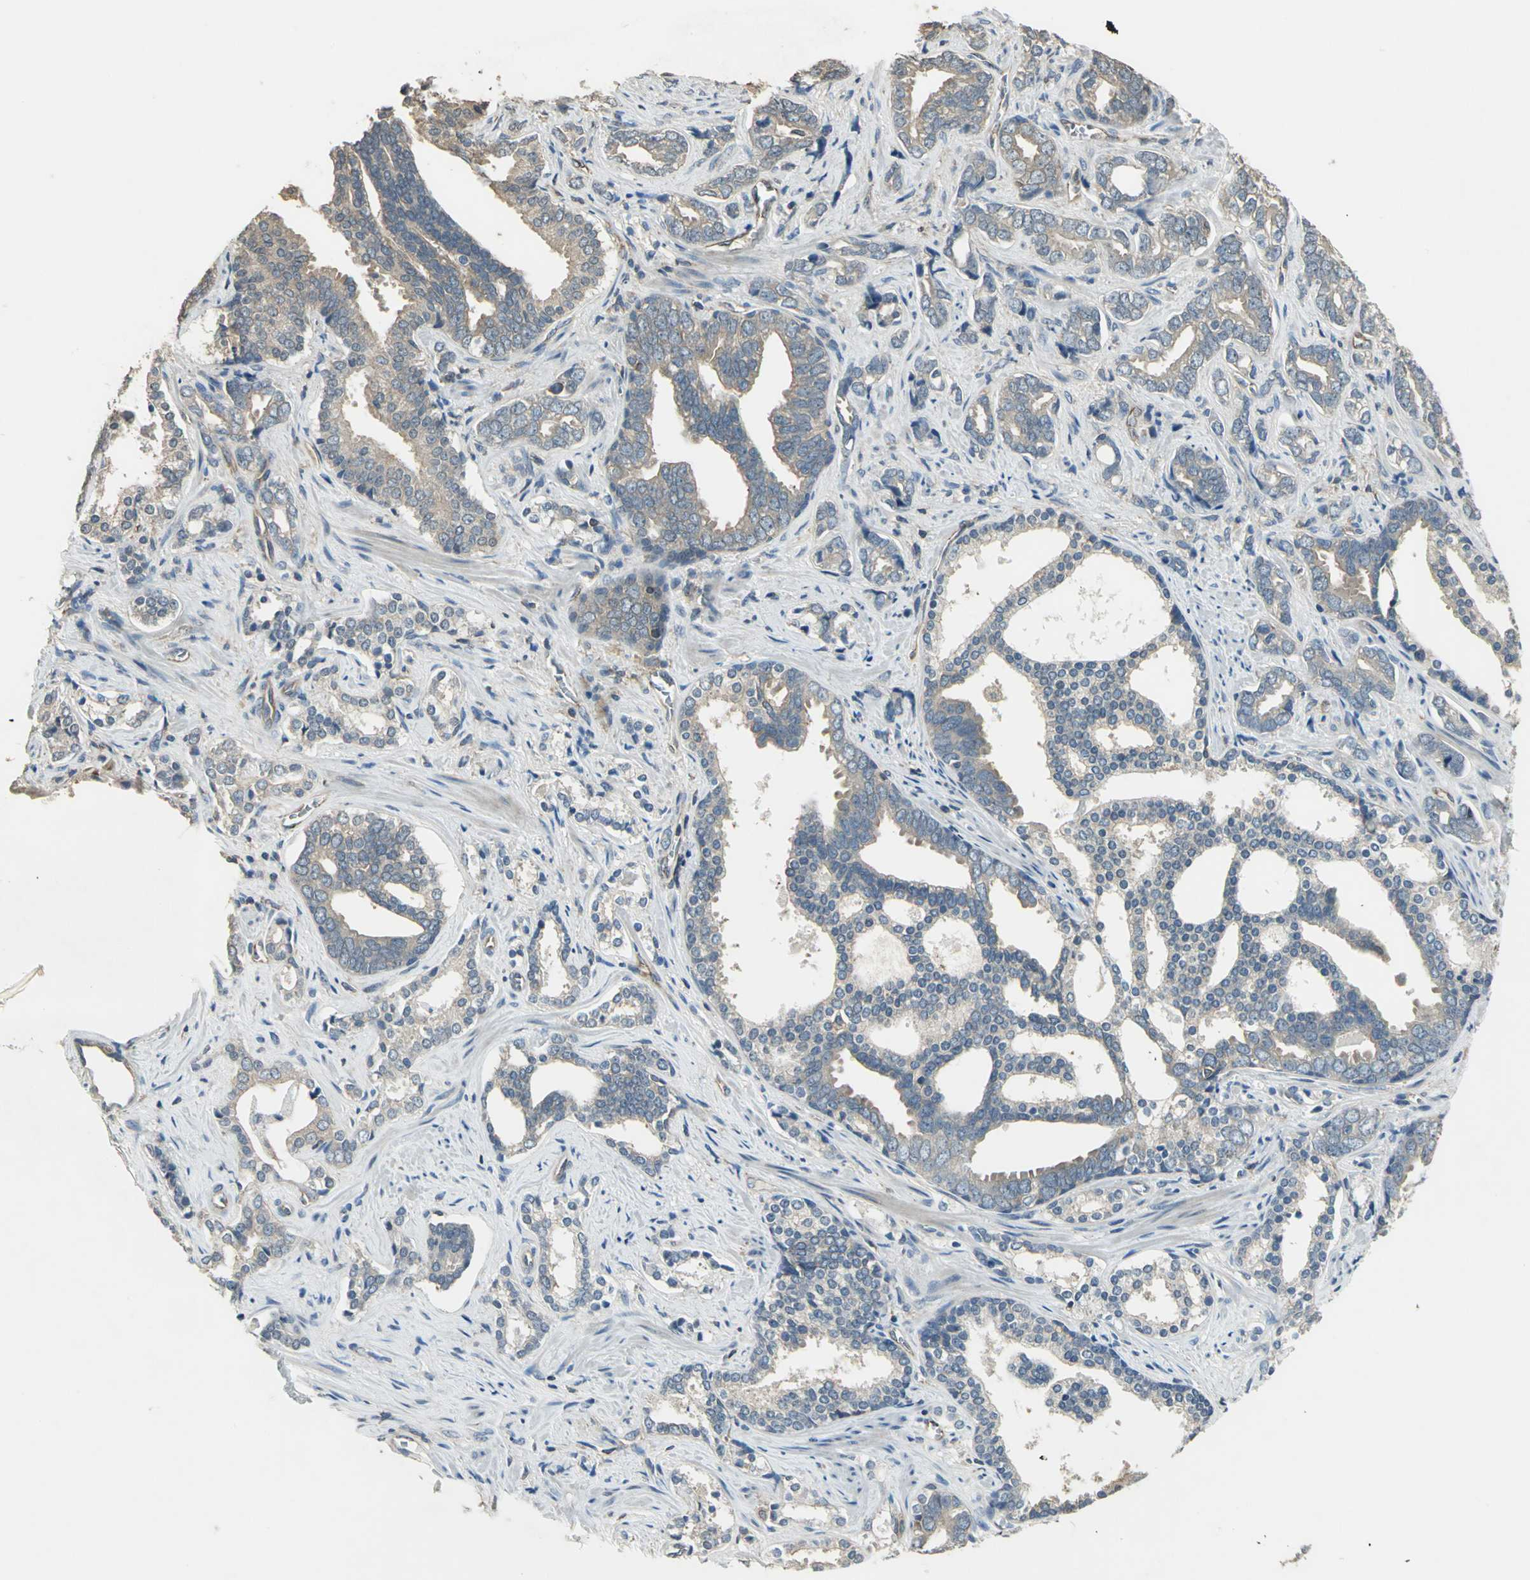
{"staining": {"intensity": "weak", "quantity": ">75%", "location": "cytoplasmic/membranous"}, "tissue": "prostate cancer", "cell_type": "Tumor cells", "image_type": "cancer", "snomed": [{"axis": "morphology", "description": "Adenocarcinoma, High grade"}, {"axis": "topography", "description": "Prostate"}], "caption": "A high-resolution micrograph shows immunohistochemistry staining of adenocarcinoma (high-grade) (prostate), which demonstrates weak cytoplasmic/membranous expression in approximately >75% of tumor cells.", "gene": "RAPGEF1", "patient": {"sex": "male", "age": 67}}